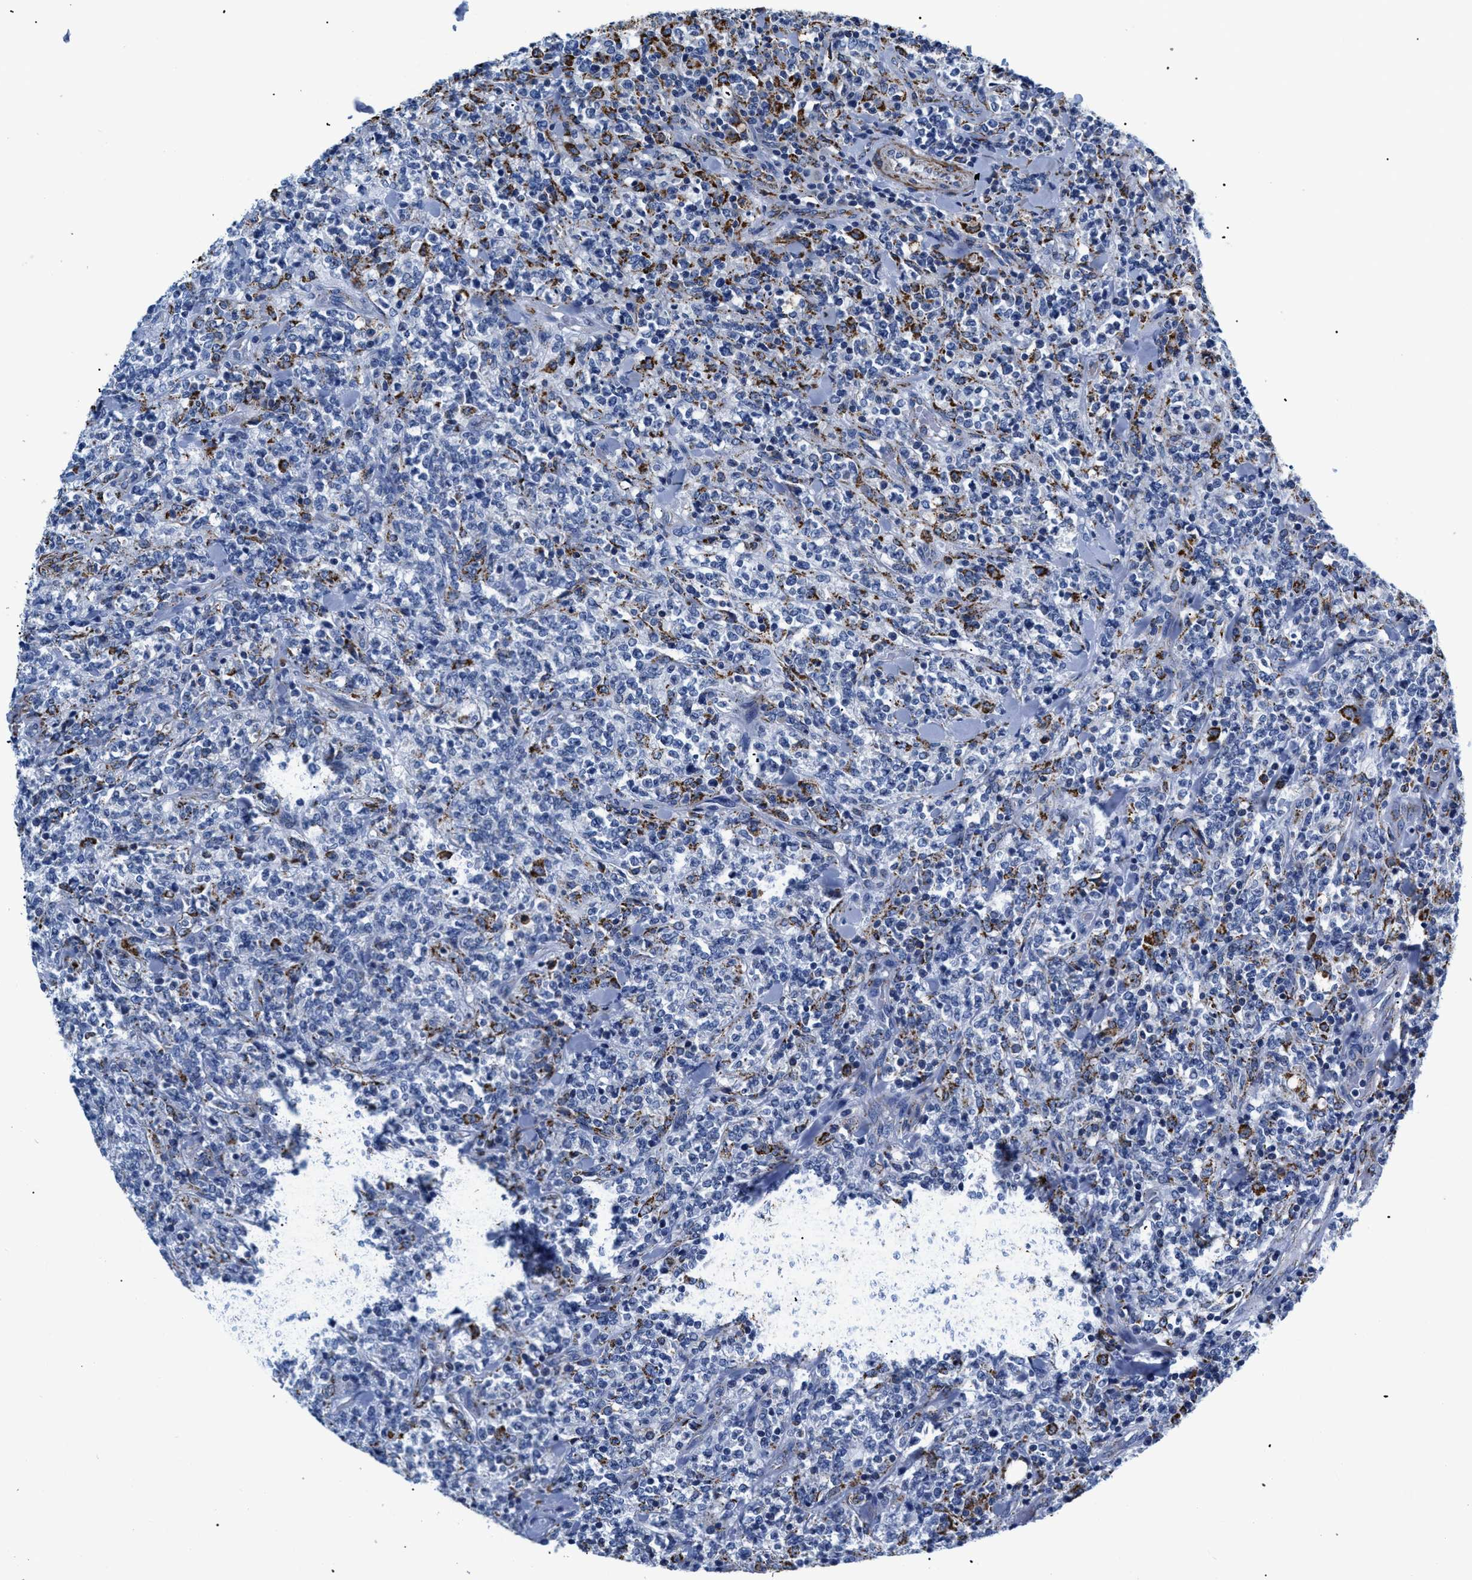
{"staining": {"intensity": "moderate", "quantity": "<25%", "location": "cytoplasmic/membranous"}, "tissue": "lymphoma", "cell_type": "Tumor cells", "image_type": "cancer", "snomed": [{"axis": "morphology", "description": "Malignant lymphoma, non-Hodgkin's type, High grade"}, {"axis": "topography", "description": "Soft tissue"}], "caption": "High-grade malignant lymphoma, non-Hodgkin's type tissue shows moderate cytoplasmic/membranous positivity in about <25% of tumor cells", "gene": "GPR149", "patient": {"sex": "male", "age": 18}}